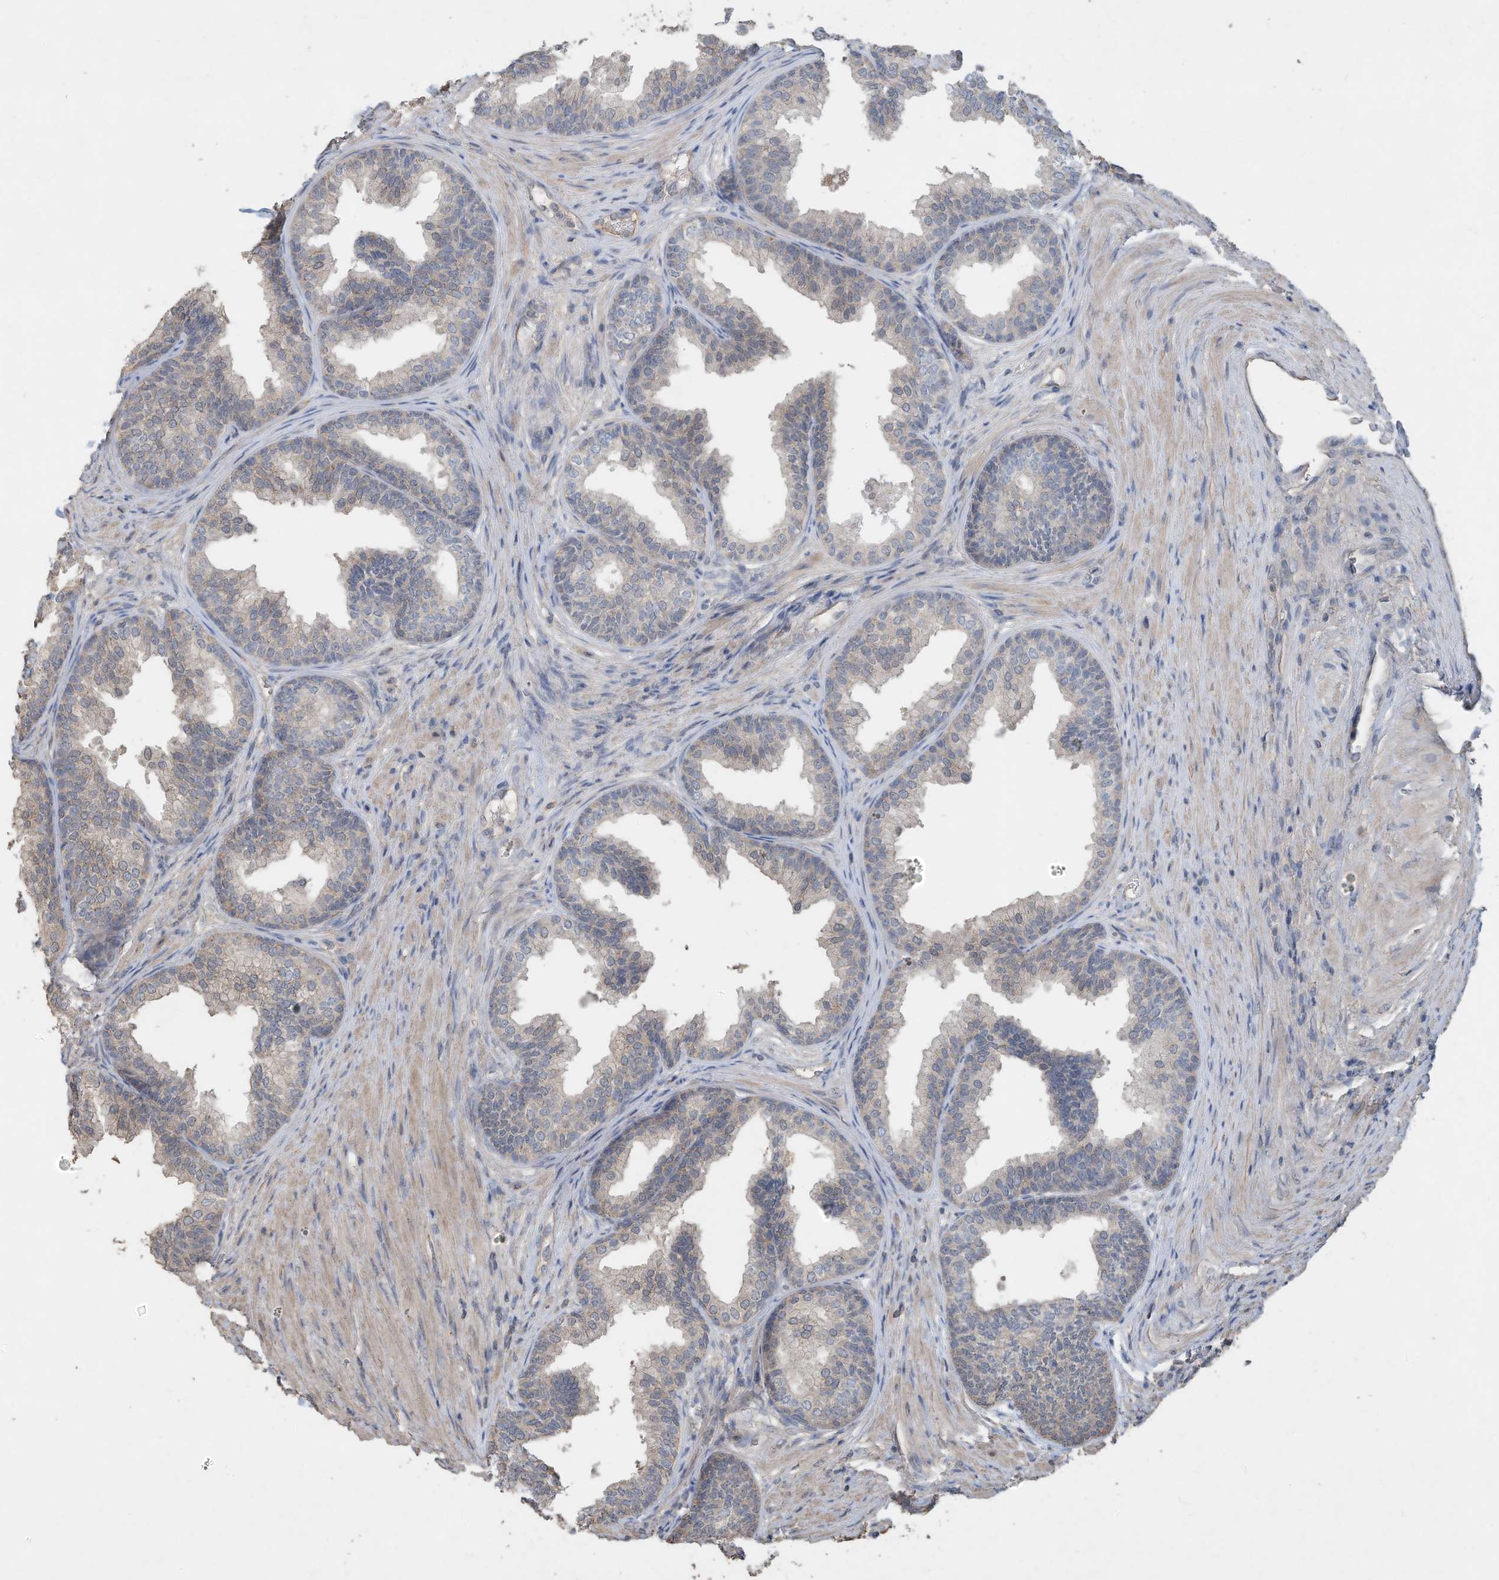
{"staining": {"intensity": "weak", "quantity": "<25%", "location": "cytoplasmic/membranous"}, "tissue": "prostate", "cell_type": "Glandular cells", "image_type": "normal", "snomed": [{"axis": "morphology", "description": "Normal tissue, NOS"}, {"axis": "topography", "description": "Prostate"}], "caption": "This is a histopathology image of immunohistochemistry staining of unremarkable prostate, which shows no expression in glandular cells.", "gene": "CAPN13", "patient": {"sex": "male", "age": 76}}